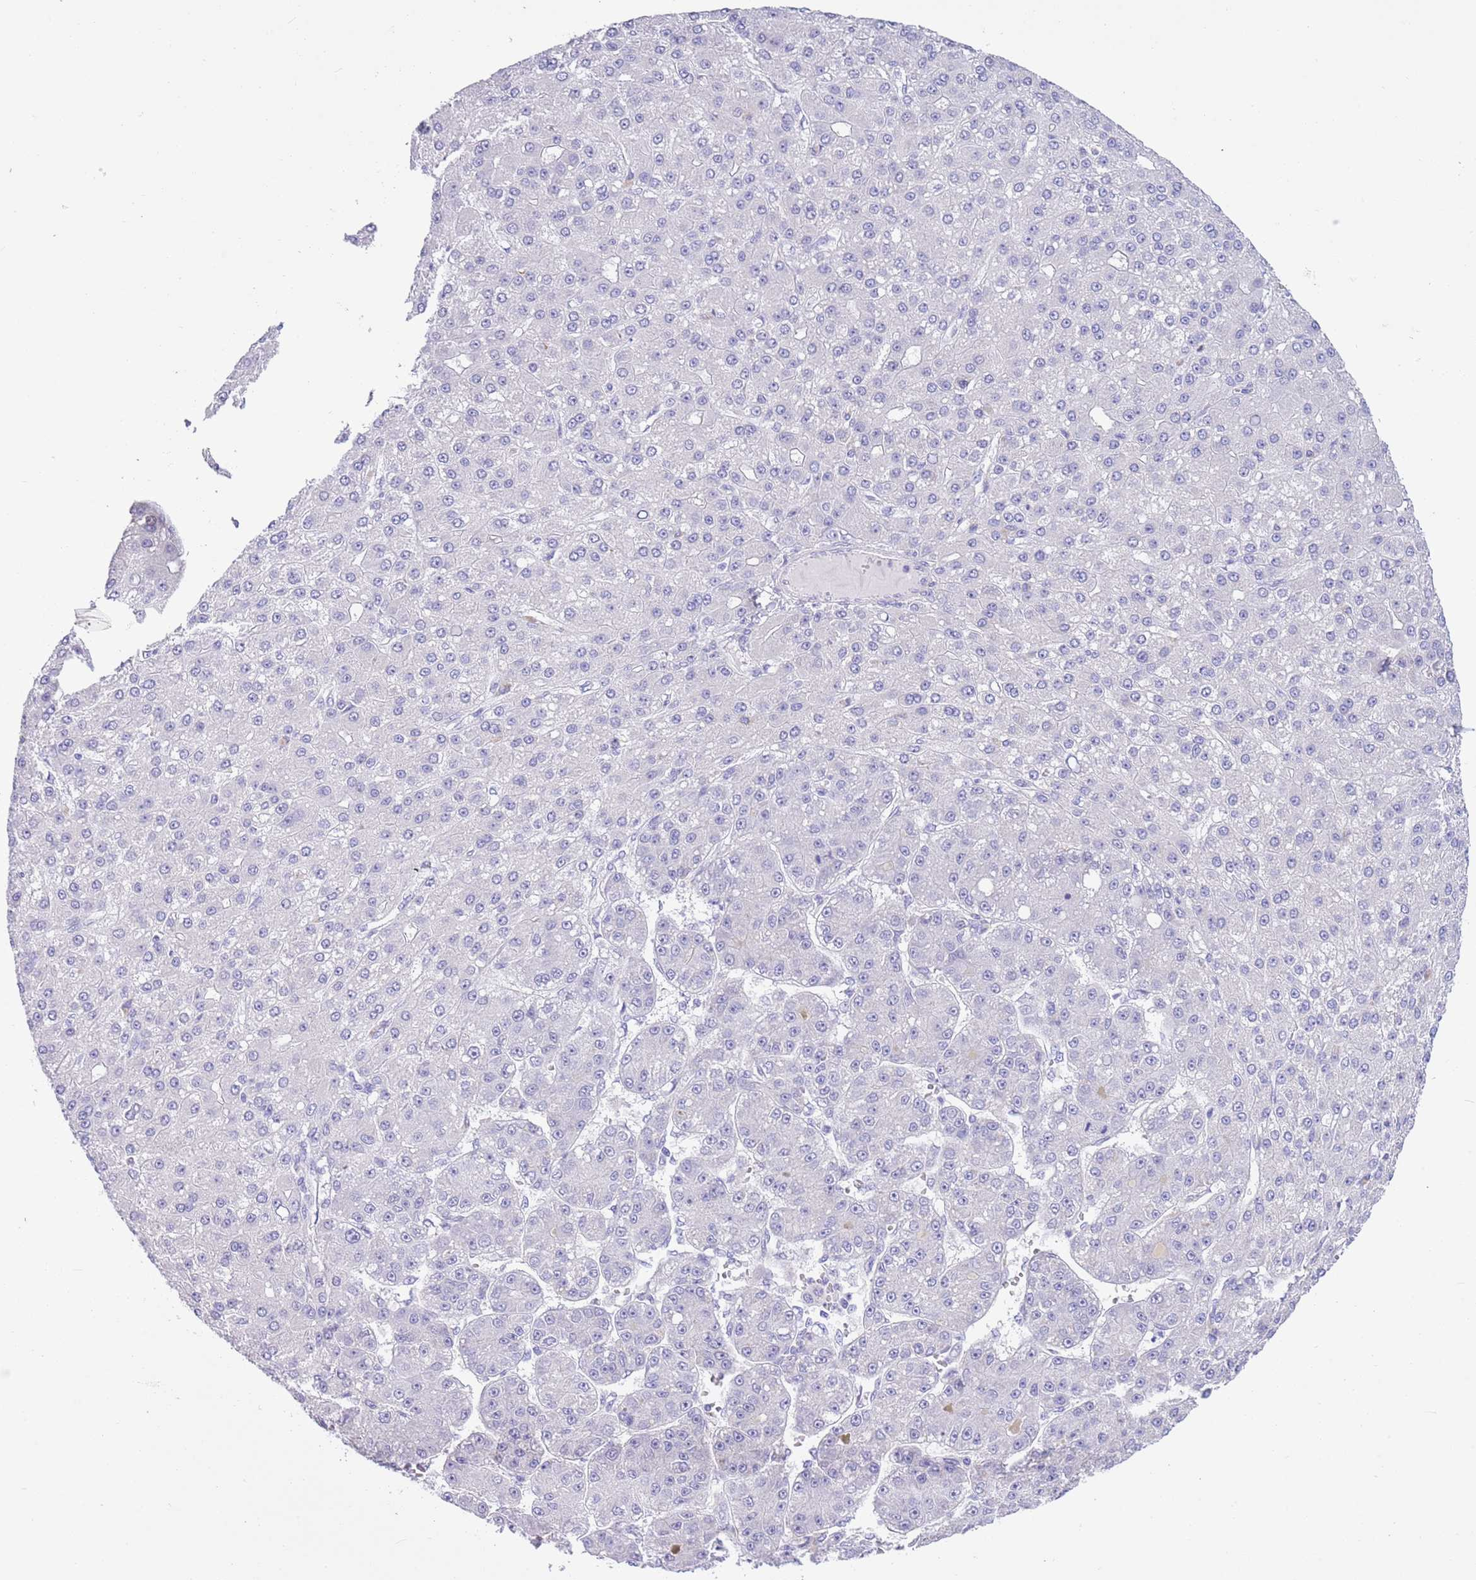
{"staining": {"intensity": "negative", "quantity": "none", "location": "none"}, "tissue": "liver cancer", "cell_type": "Tumor cells", "image_type": "cancer", "snomed": [{"axis": "morphology", "description": "Carcinoma, Hepatocellular, NOS"}, {"axis": "topography", "description": "Liver"}], "caption": "A micrograph of liver hepatocellular carcinoma stained for a protein exhibits no brown staining in tumor cells.", "gene": "NET1", "patient": {"sex": "male", "age": 67}}